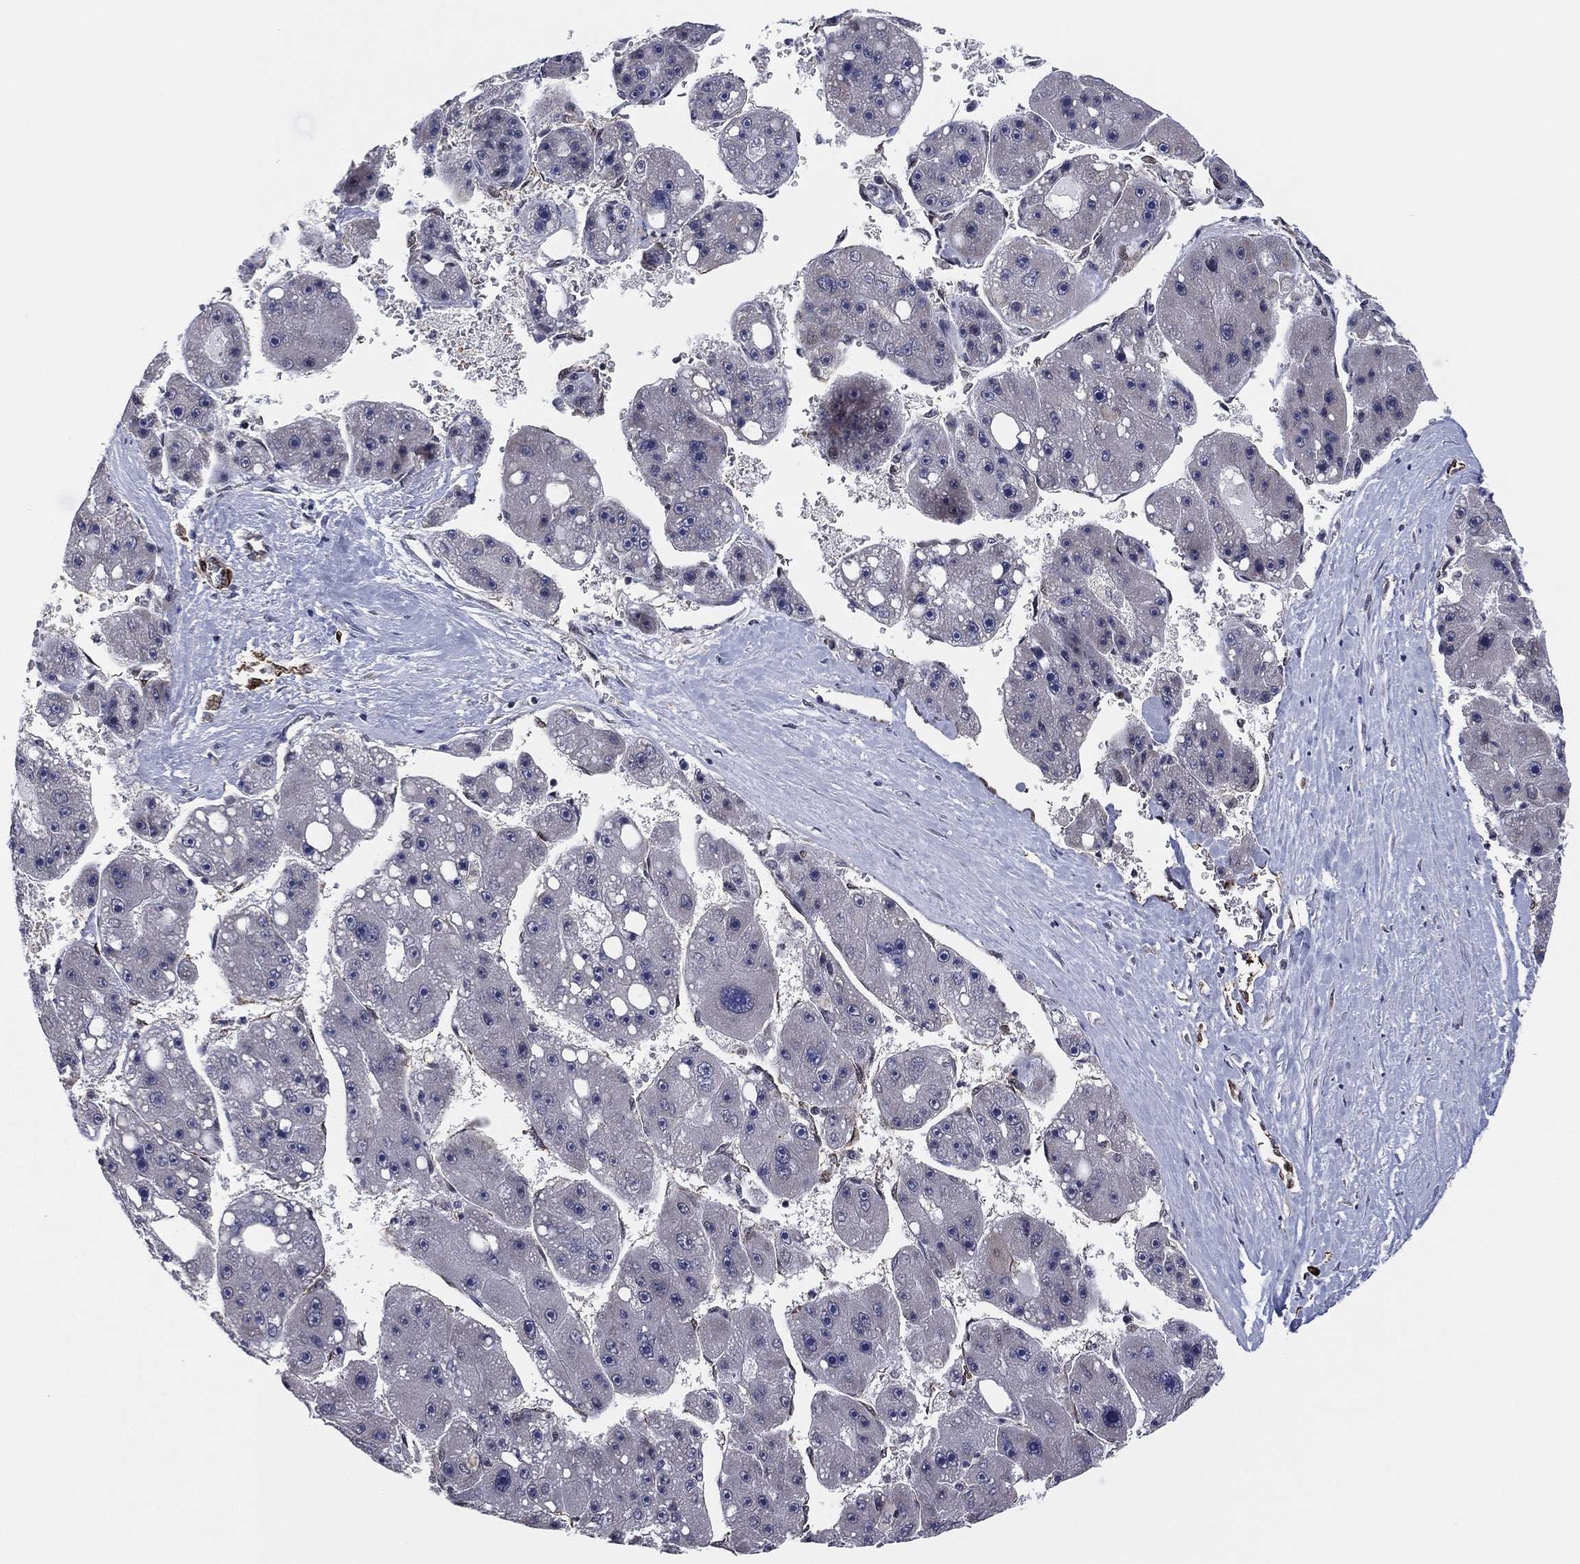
{"staining": {"intensity": "negative", "quantity": "none", "location": "none"}, "tissue": "liver cancer", "cell_type": "Tumor cells", "image_type": "cancer", "snomed": [{"axis": "morphology", "description": "Carcinoma, Hepatocellular, NOS"}, {"axis": "topography", "description": "Liver"}], "caption": "High magnification brightfield microscopy of hepatocellular carcinoma (liver) stained with DAB (brown) and counterstained with hematoxylin (blue): tumor cells show no significant positivity.", "gene": "SNCG", "patient": {"sex": "female", "age": 61}}